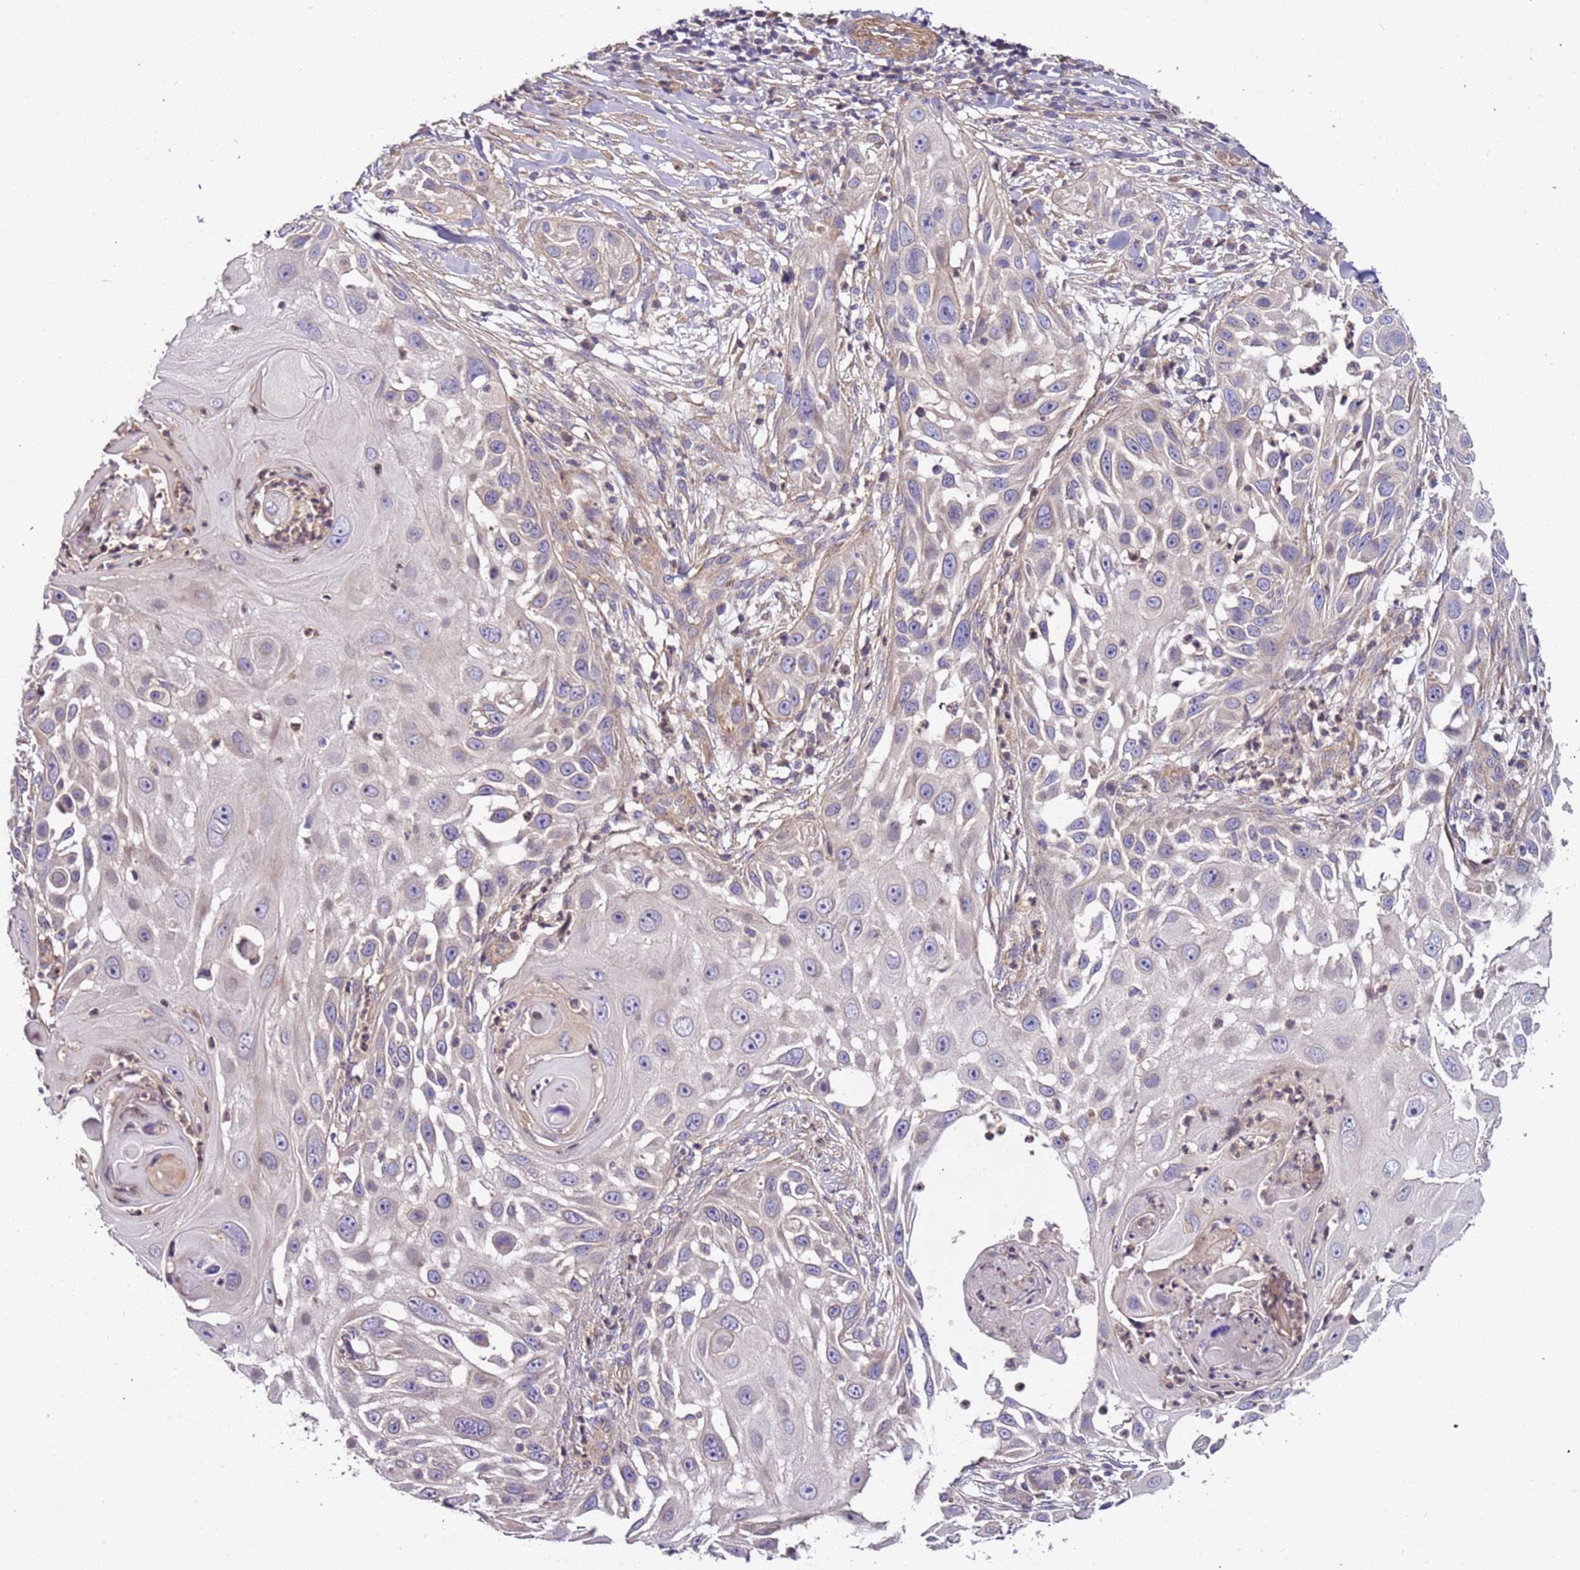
{"staining": {"intensity": "negative", "quantity": "none", "location": "none"}, "tissue": "skin cancer", "cell_type": "Tumor cells", "image_type": "cancer", "snomed": [{"axis": "morphology", "description": "Squamous cell carcinoma, NOS"}, {"axis": "topography", "description": "Skin"}], "caption": "Tumor cells are negative for protein expression in human skin squamous cell carcinoma.", "gene": "LAMB4", "patient": {"sex": "female", "age": 44}}